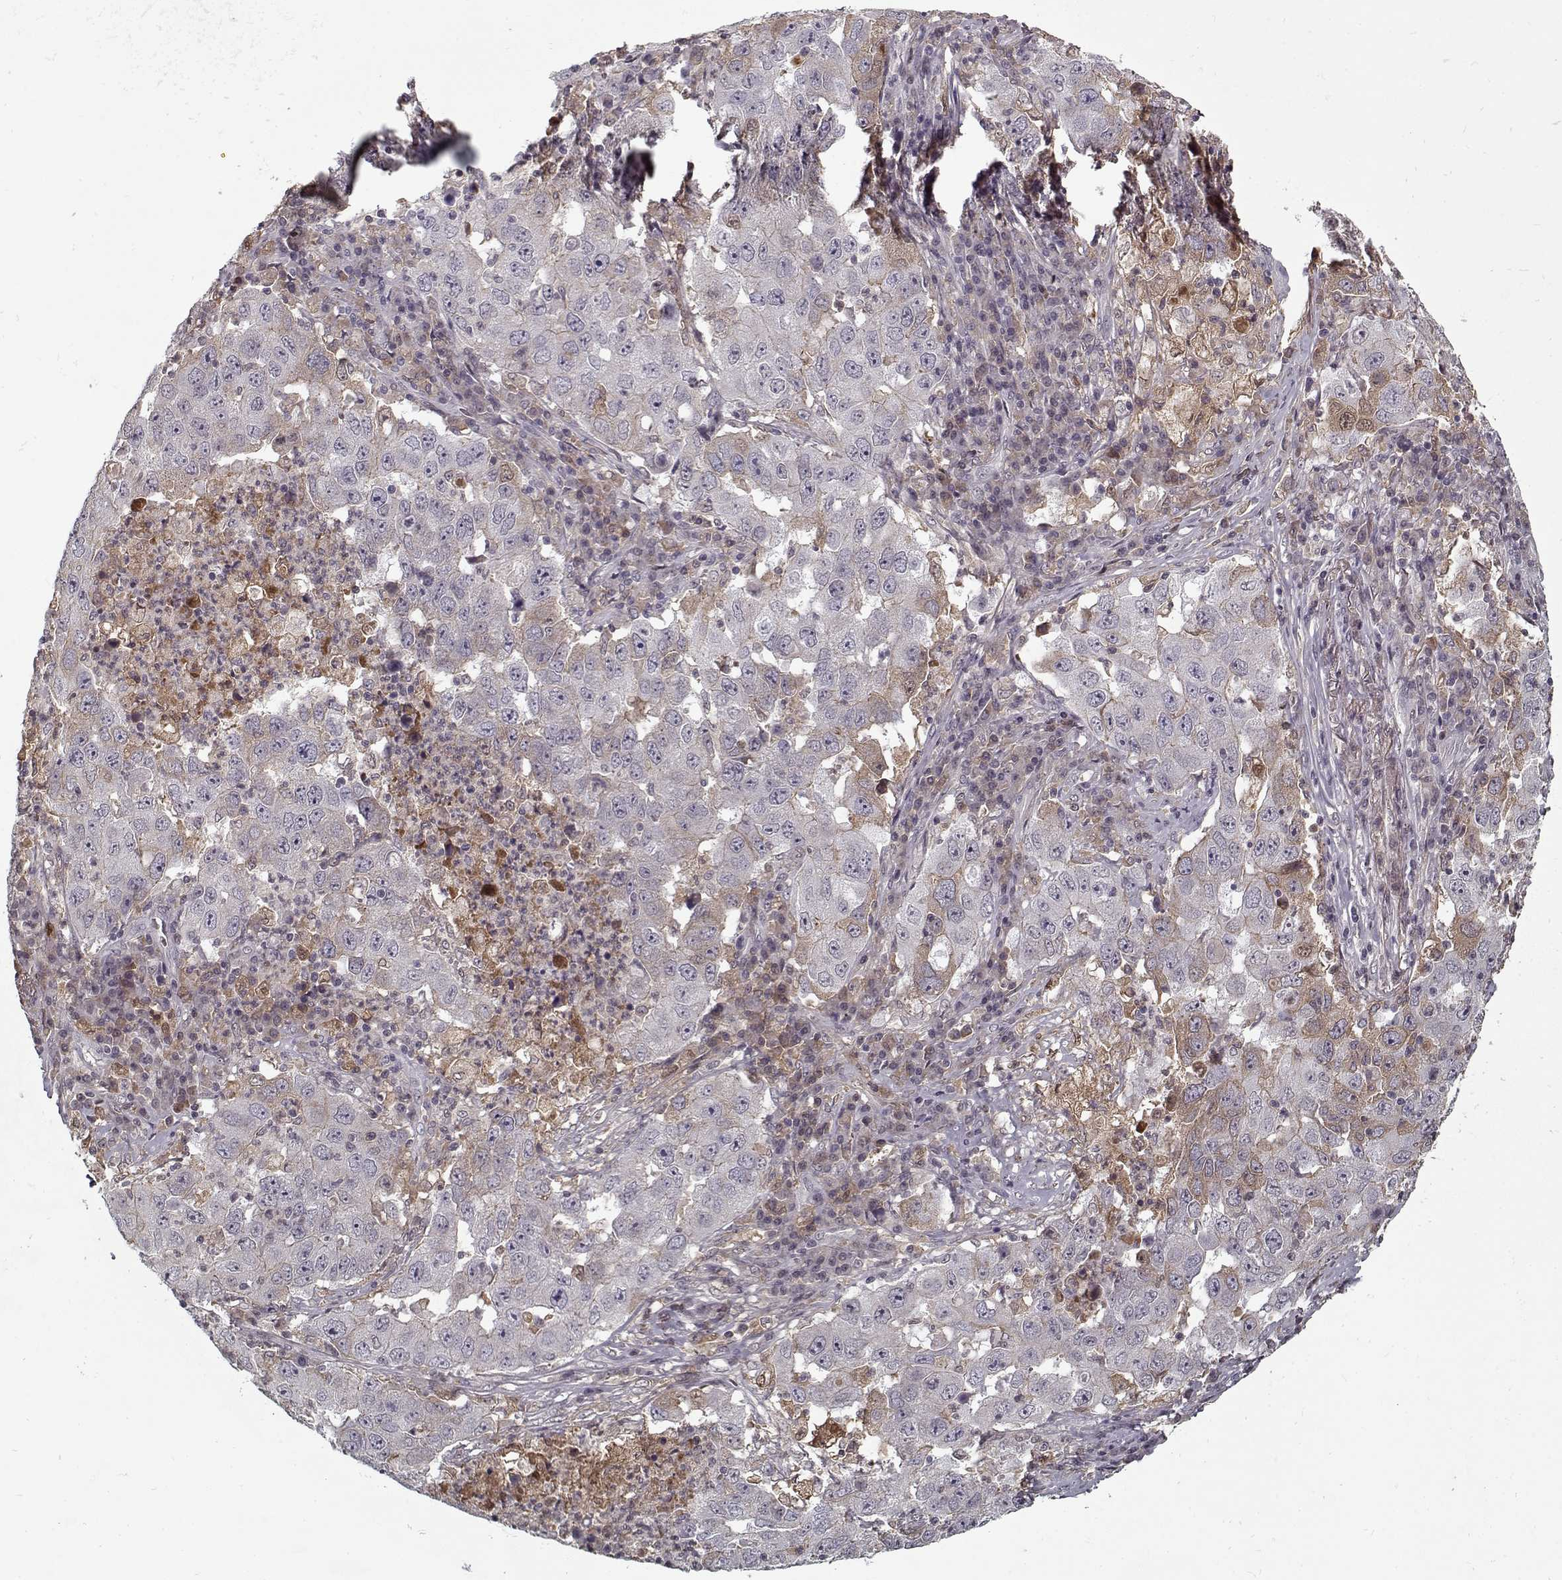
{"staining": {"intensity": "weak", "quantity": "<25%", "location": "cytoplasmic/membranous"}, "tissue": "lung cancer", "cell_type": "Tumor cells", "image_type": "cancer", "snomed": [{"axis": "morphology", "description": "Adenocarcinoma, NOS"}, {"axis": "topography", "description": "Lung"}], "caption": "Lung cancer (adenocarcinoma) was stained to show a protein in brown. There is no significant staining in tumor cells.", "gene": "AFM", "patient": {"sex": "male", "age": 73}}